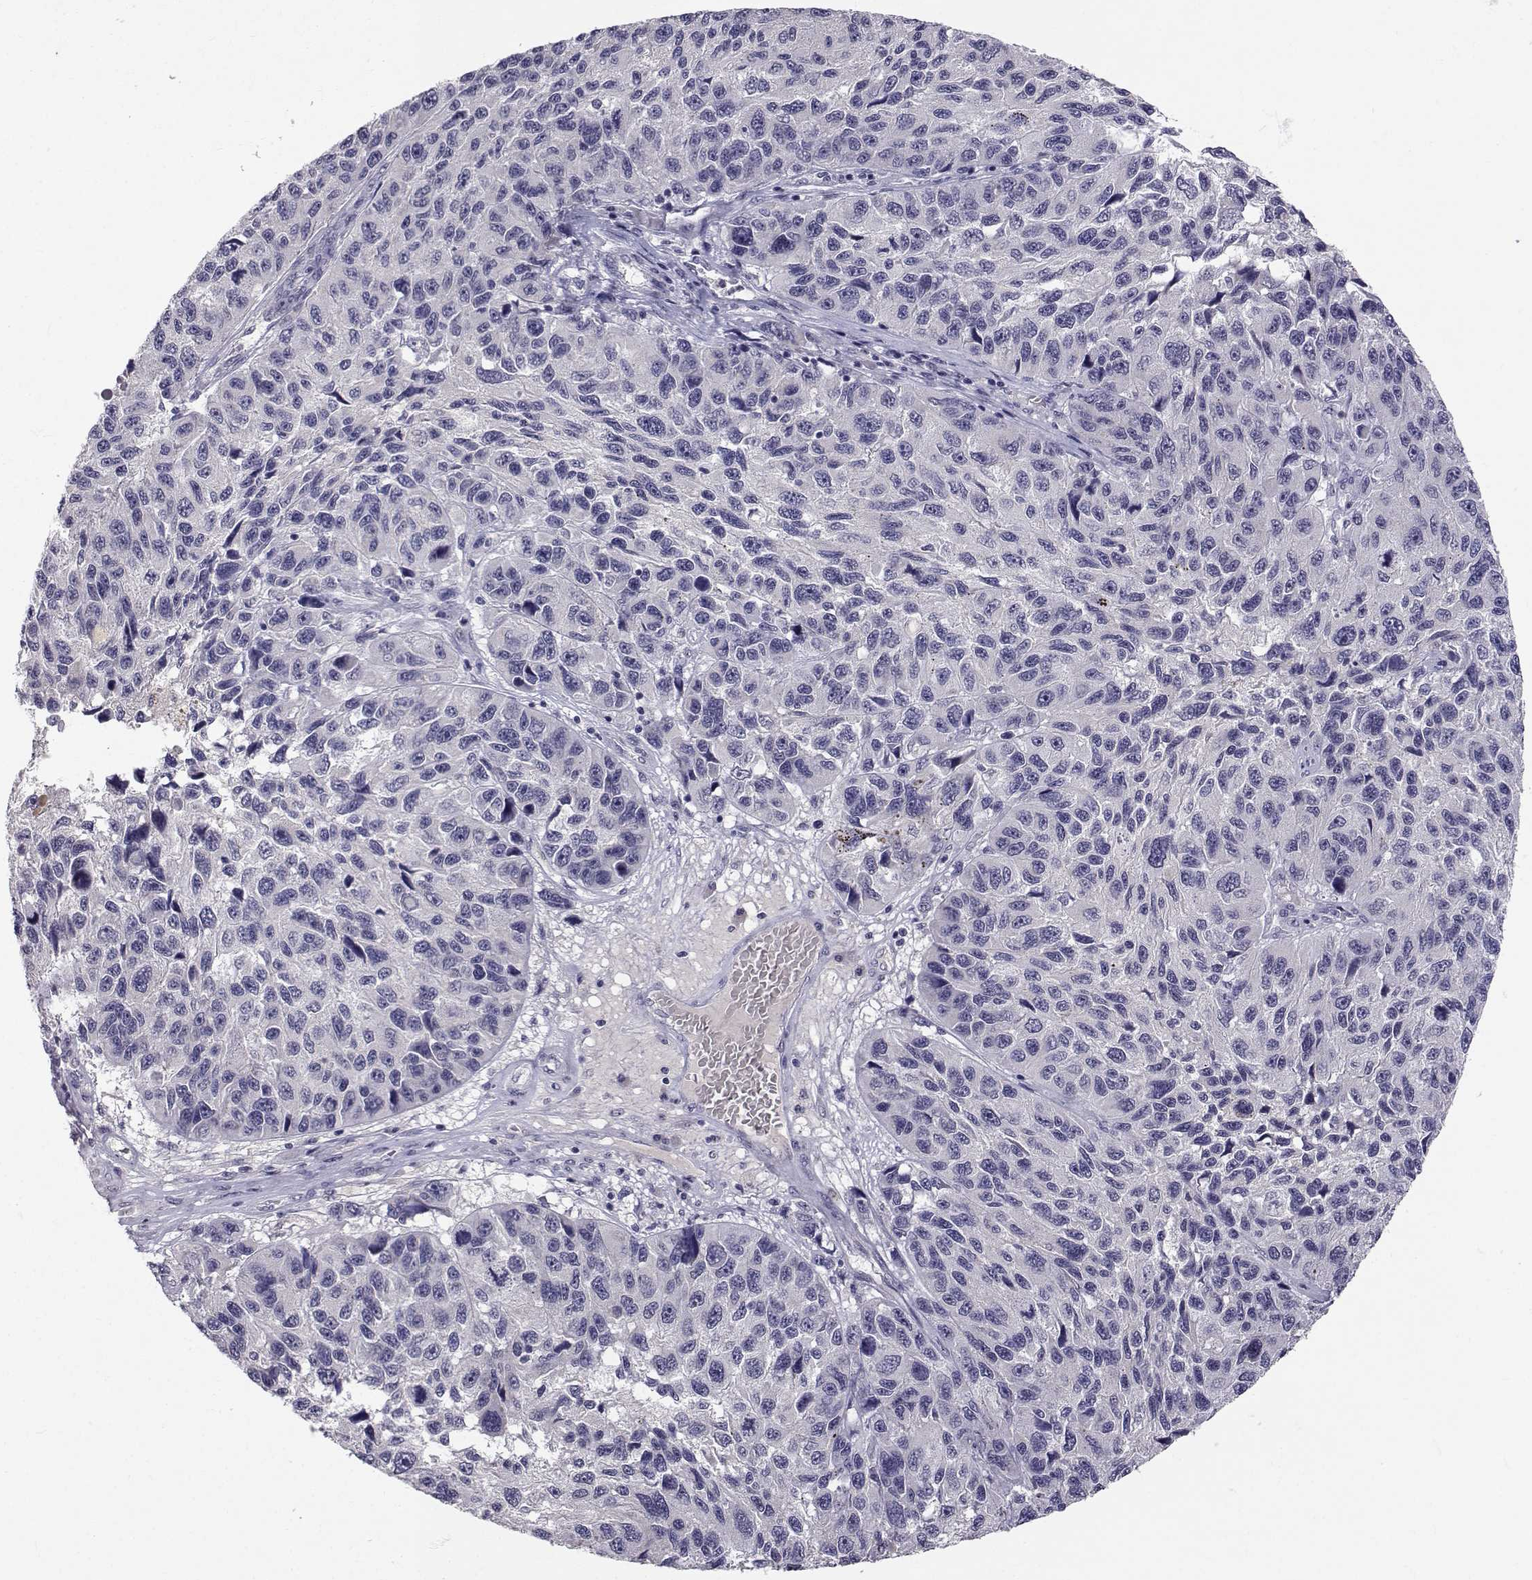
{"staining": {"intensity": "negative", "quantity": "none", "location": "none"}, "tissue": "melanoma", "cell_type": "Tumor cells", "image_type": "cancer", "snomed": [{"axis": "morphology", "description": "Malignant melanoma, NOS"}, {"axis": "topography", "description": "Skin"}], "caption": "High power microscopy micrograph of an immunohistochemistry (IHC) histopathology image of melanoma, revealing no significant expression in tumor cells.", "gene": "SLC6A3", "patient": {"sex": "male", "age": 53}}